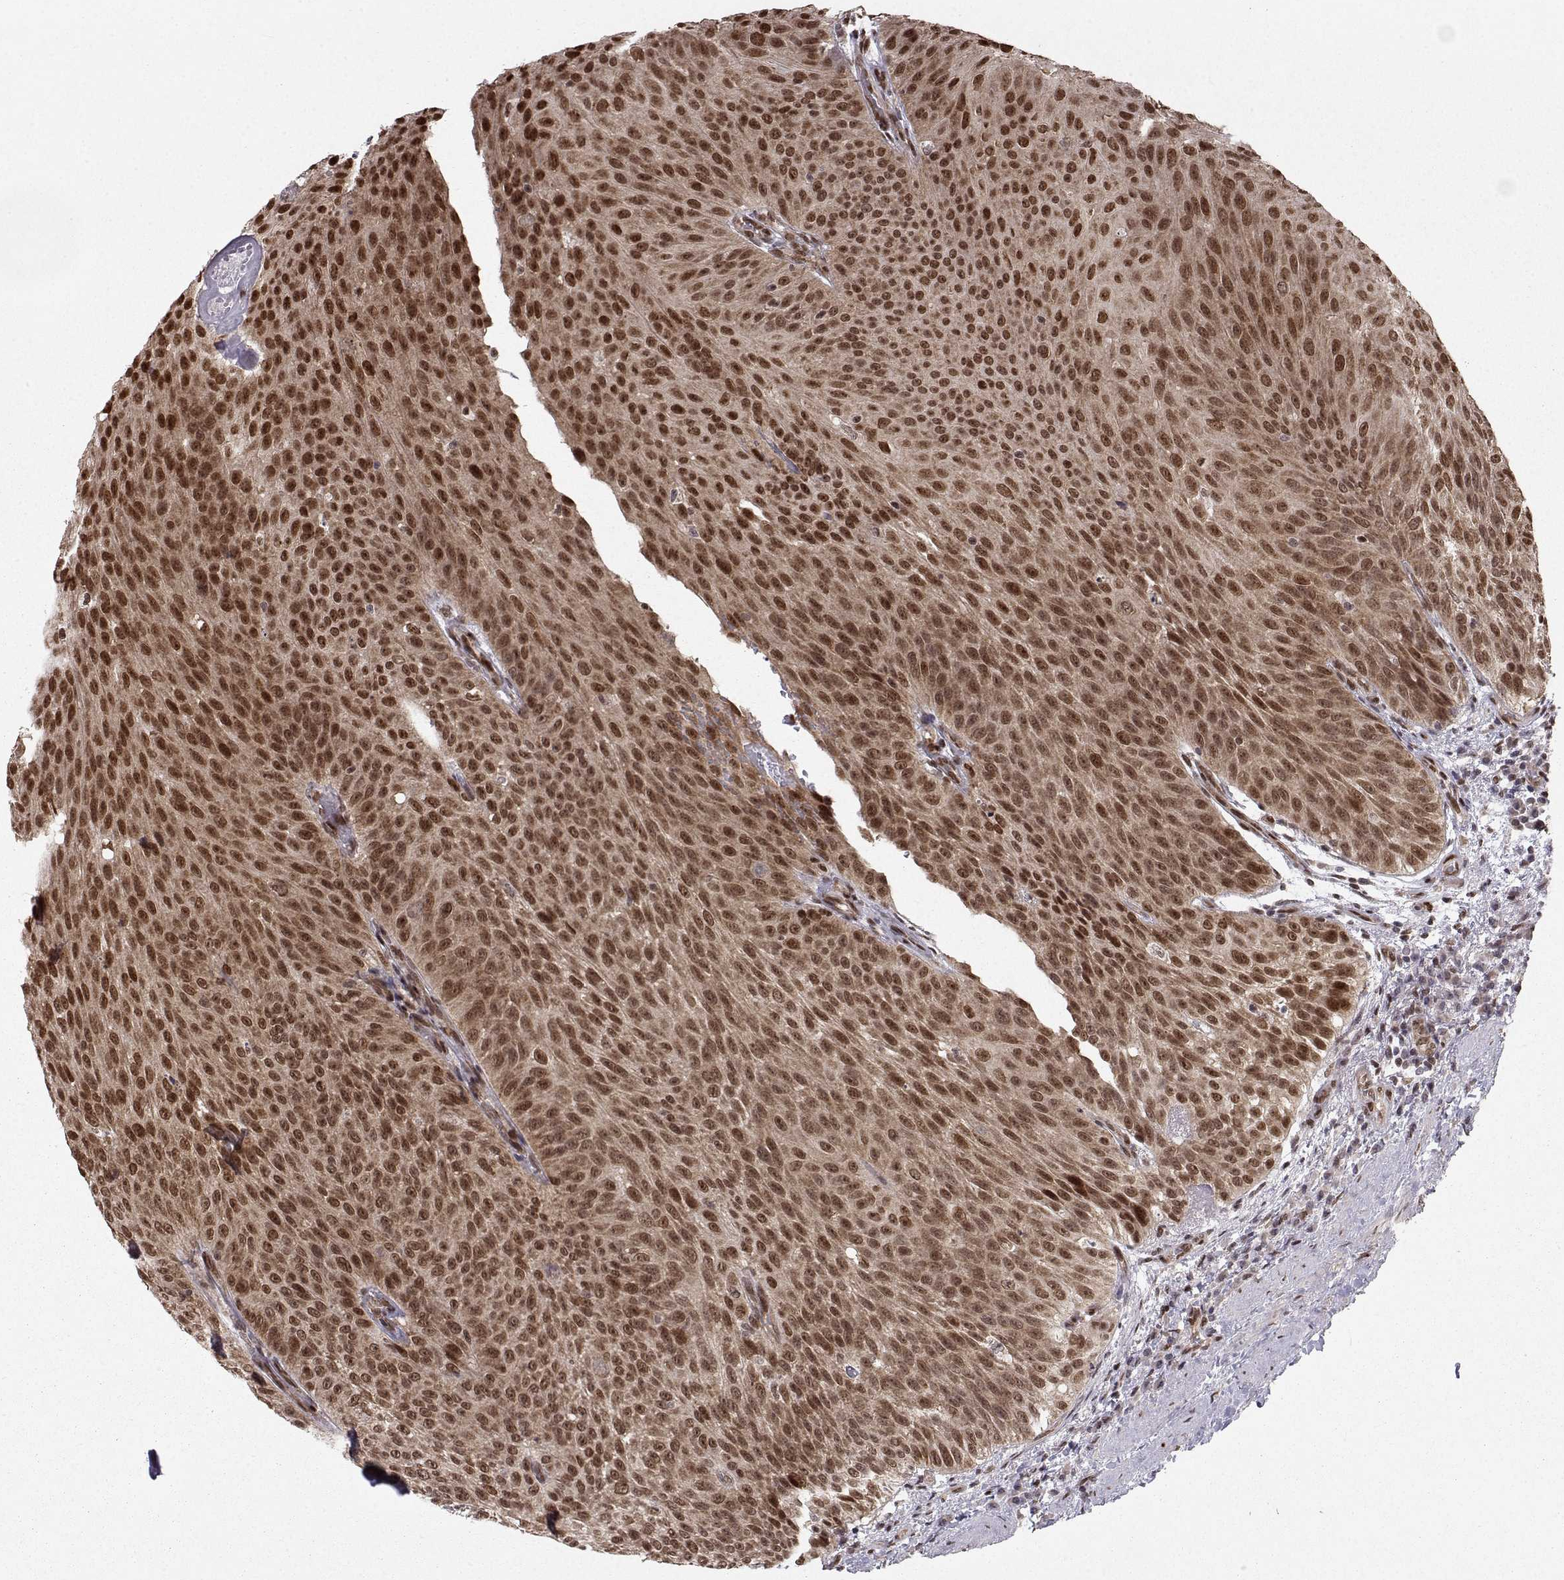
{"staining": {"intensity": "strong", "quantity": ">75%", "location": "nuclear"}, "tissue": "urothelial cancer", "cell_type": "Tumor cells", "image_type": "cancer", "snomed": [{"axis": "morphology", "description": "Urothelial carcinoma, Low grade"}, {"axis": "topography", "description": "Urinary bladder"}], "caption": "Immunohistochemical staining of human urothelial carcinoma (low-grade) displays high levels of strong nuclear protein positivity in approximately >75% of tumor cells. The staining is performed using DAB (3,3'-diaminobenzidine) brown chromogen to label protein expression. The nuclei are counter-stained blue using hematoxylin.", "gene": "PKN2", "patient": {"sex": "male", "age": 78}}